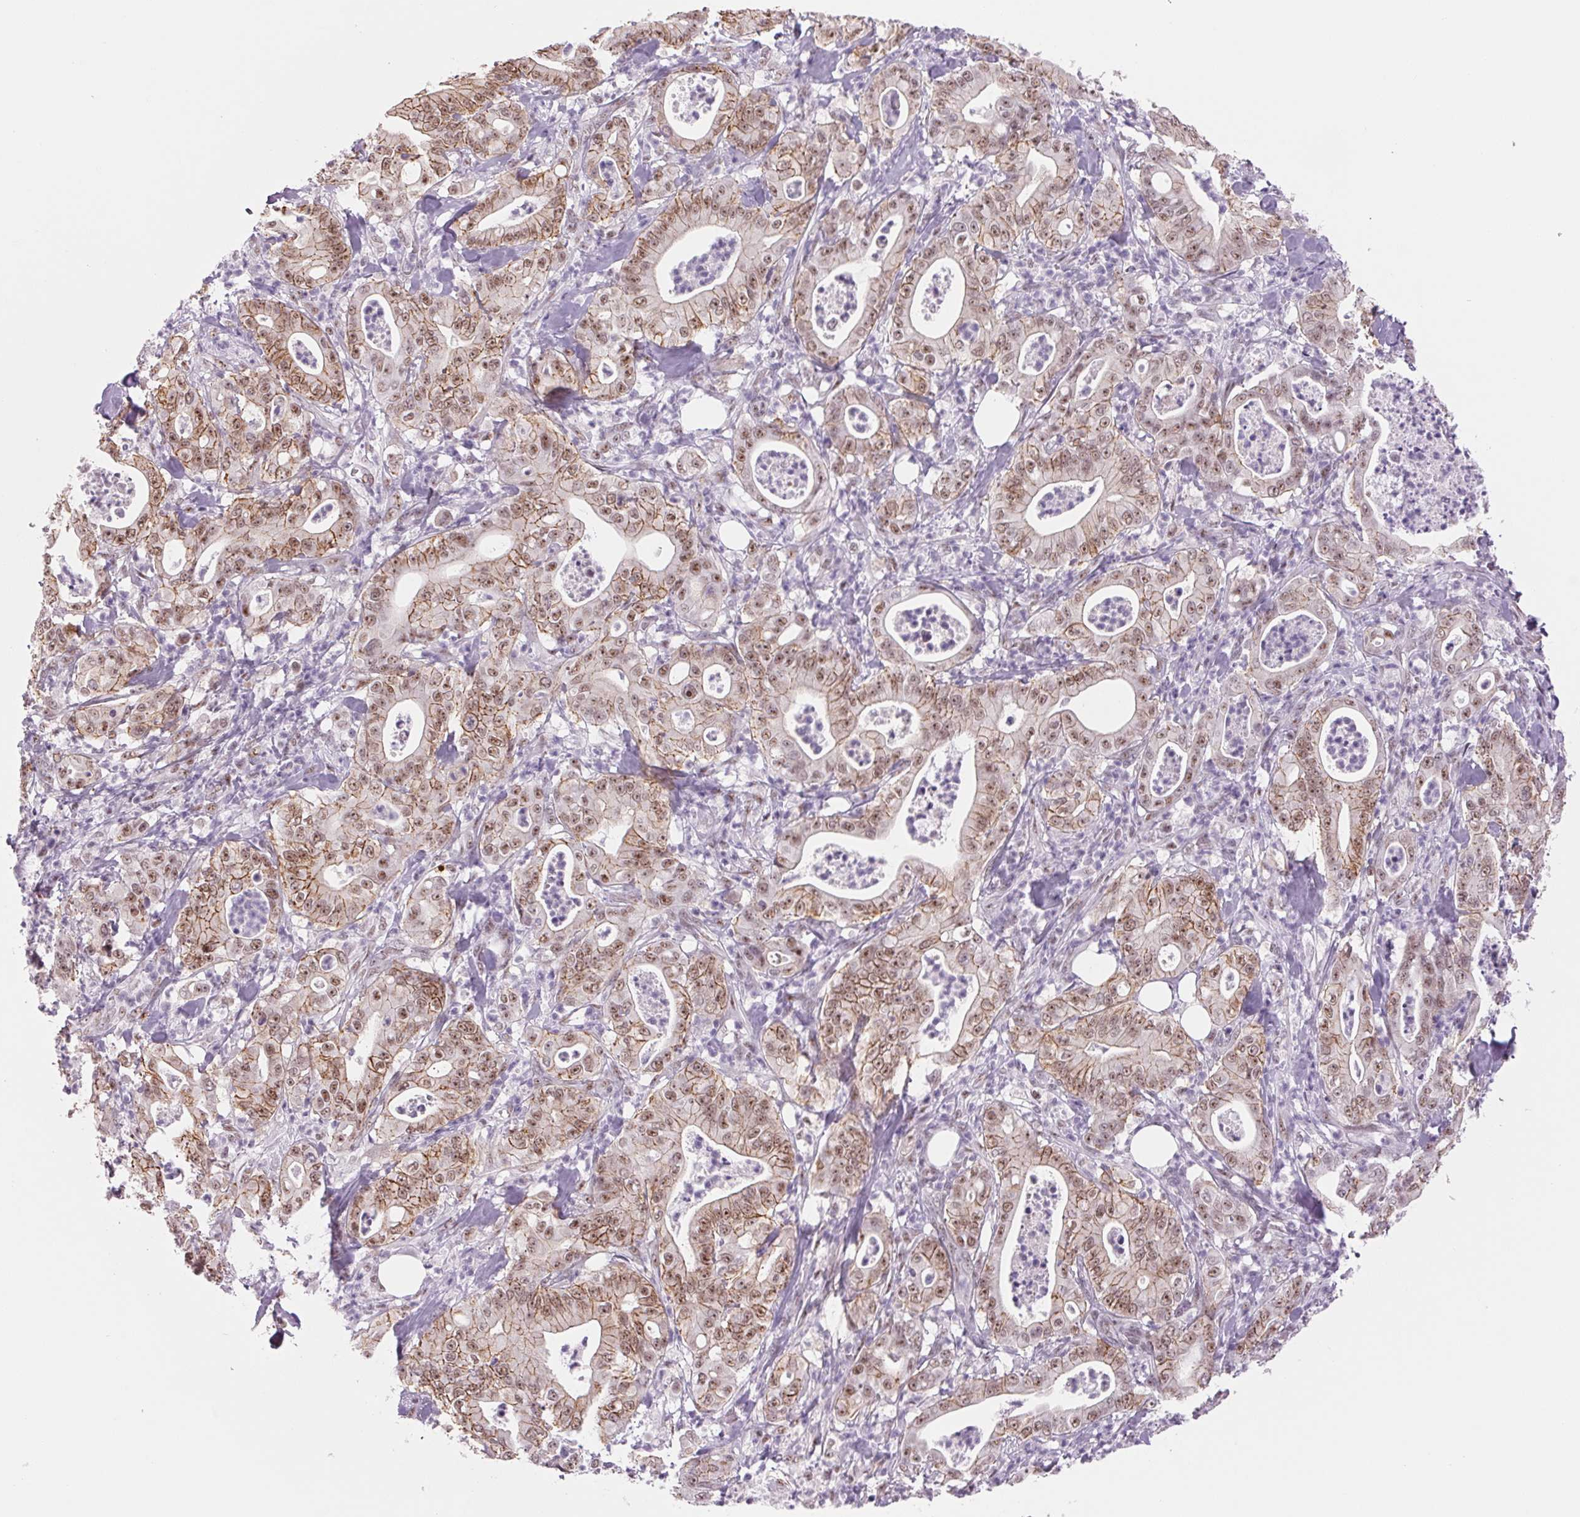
{"staining": {"intensity": "moderate", "quantity": "25%-75%", "location": "cytoplasmic/membranous,nuclear"}, "tissue": "pancreatic cancer", "cell_type": "Tumor cells", "image_type": "cancer", "snomed": [{"axis": "morphology", "description": "Adenocarcinoma, NOS"}, {"axis": "topography", "description": "Pancreas"}], "caption": "Immunohistochemistry (DAB) staining of human pancreatic cancer (adenocarcinoma) shows moderate cytoplasmic/membranous and nuclear protein positivity in about 25%-75% of tumor cells.", "gene": "ZC3H14", "patient": {"sex": "male", "age": 71}}